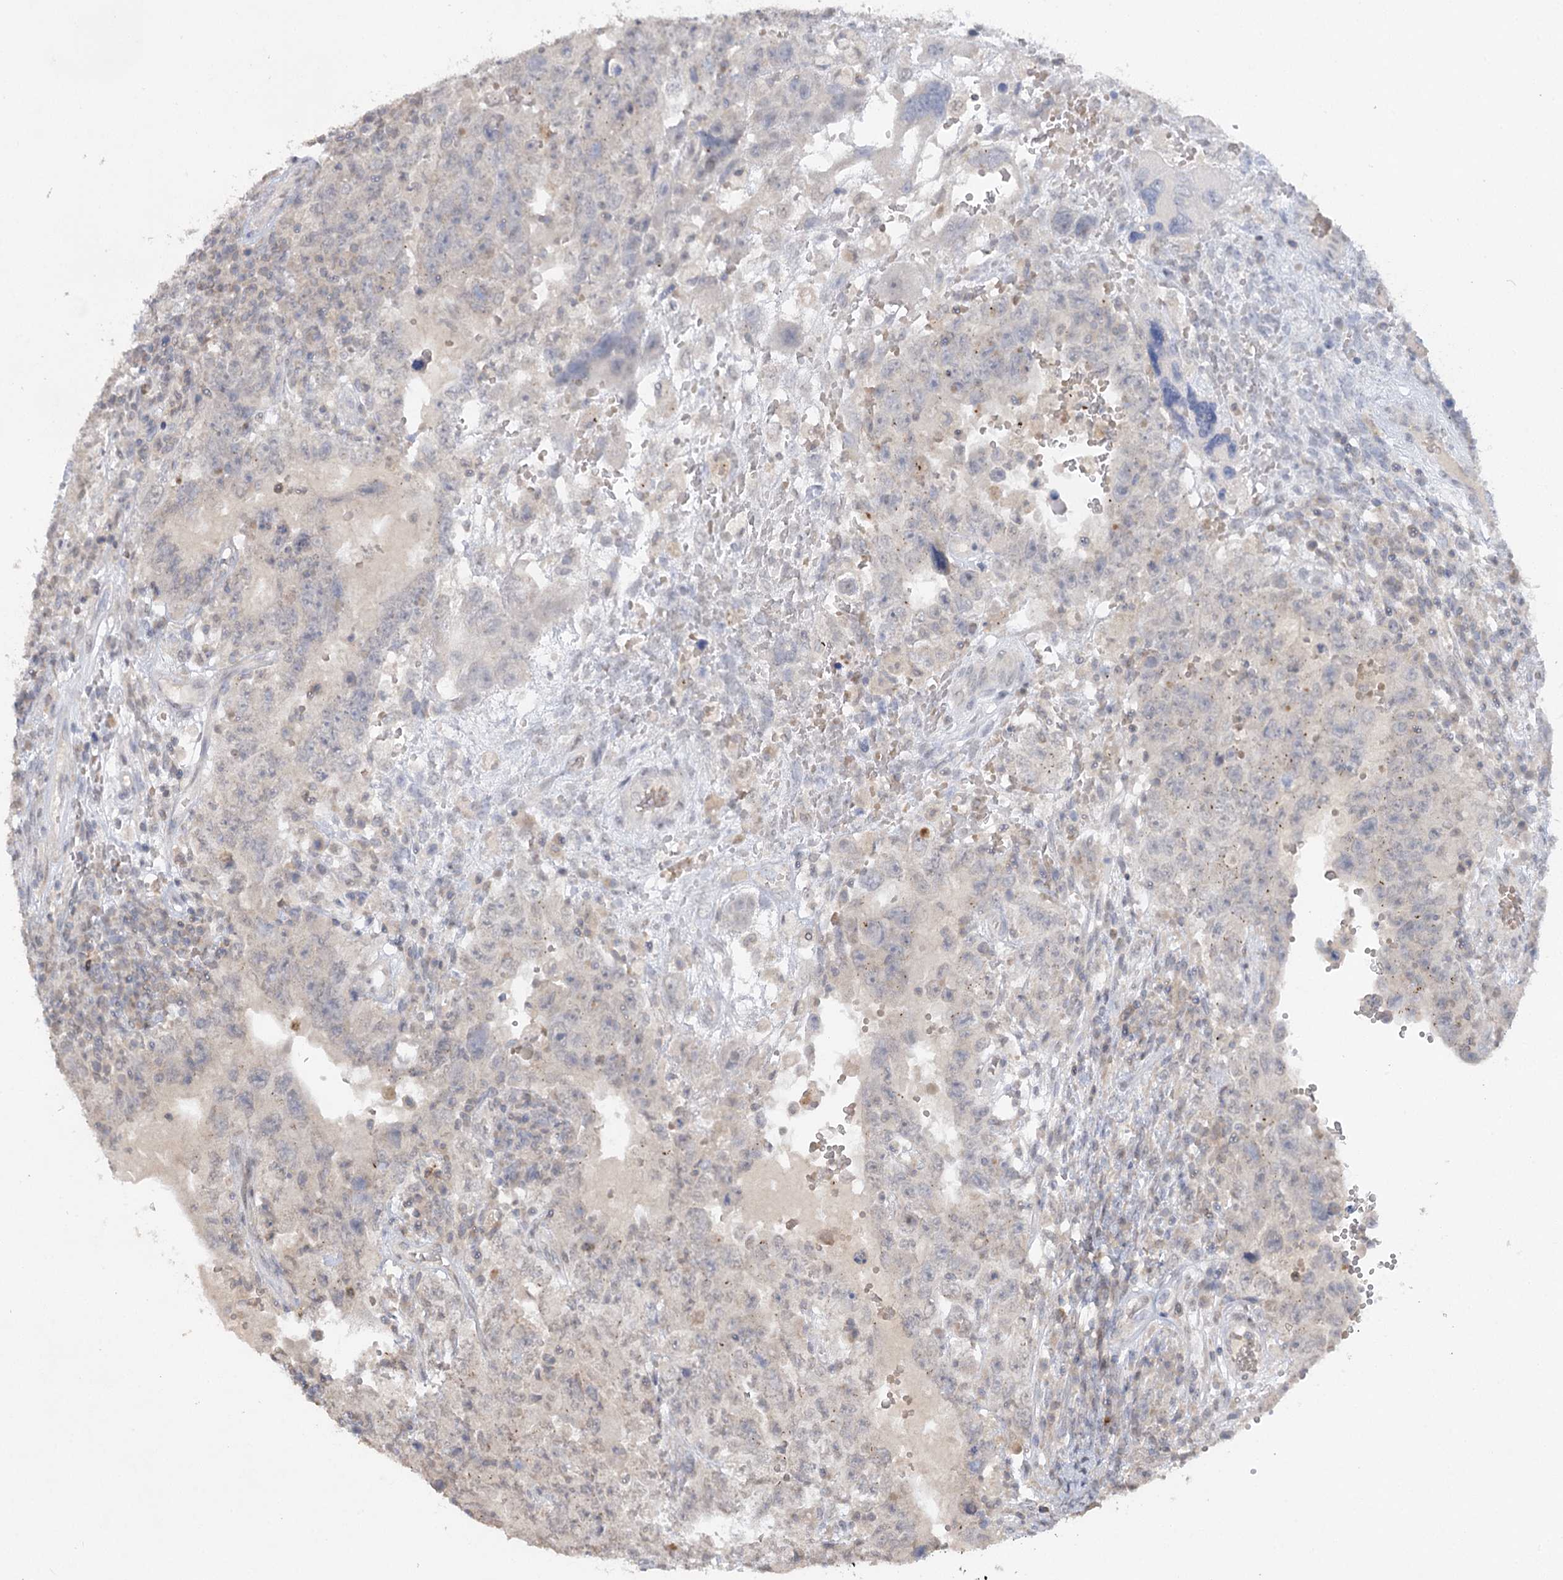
{"staining": {"intensity": "negative", "quantity": "none", "location": "none"}, "tissue": "testis cancer", "cell_type": "Tumor cells", "image_type": "cancer", "snomed": [{"axis": "morphology", "description": "Carcinoma, Embryonal, NOS"}, {"axis": "topography", "description": "Testis"}], "caption": "Tumor cells are negative for brown protein staining in testis embryonal carcinoma.", "gene": "TRAF3IP1", "patient": {"sex": "male", "age": 26}}